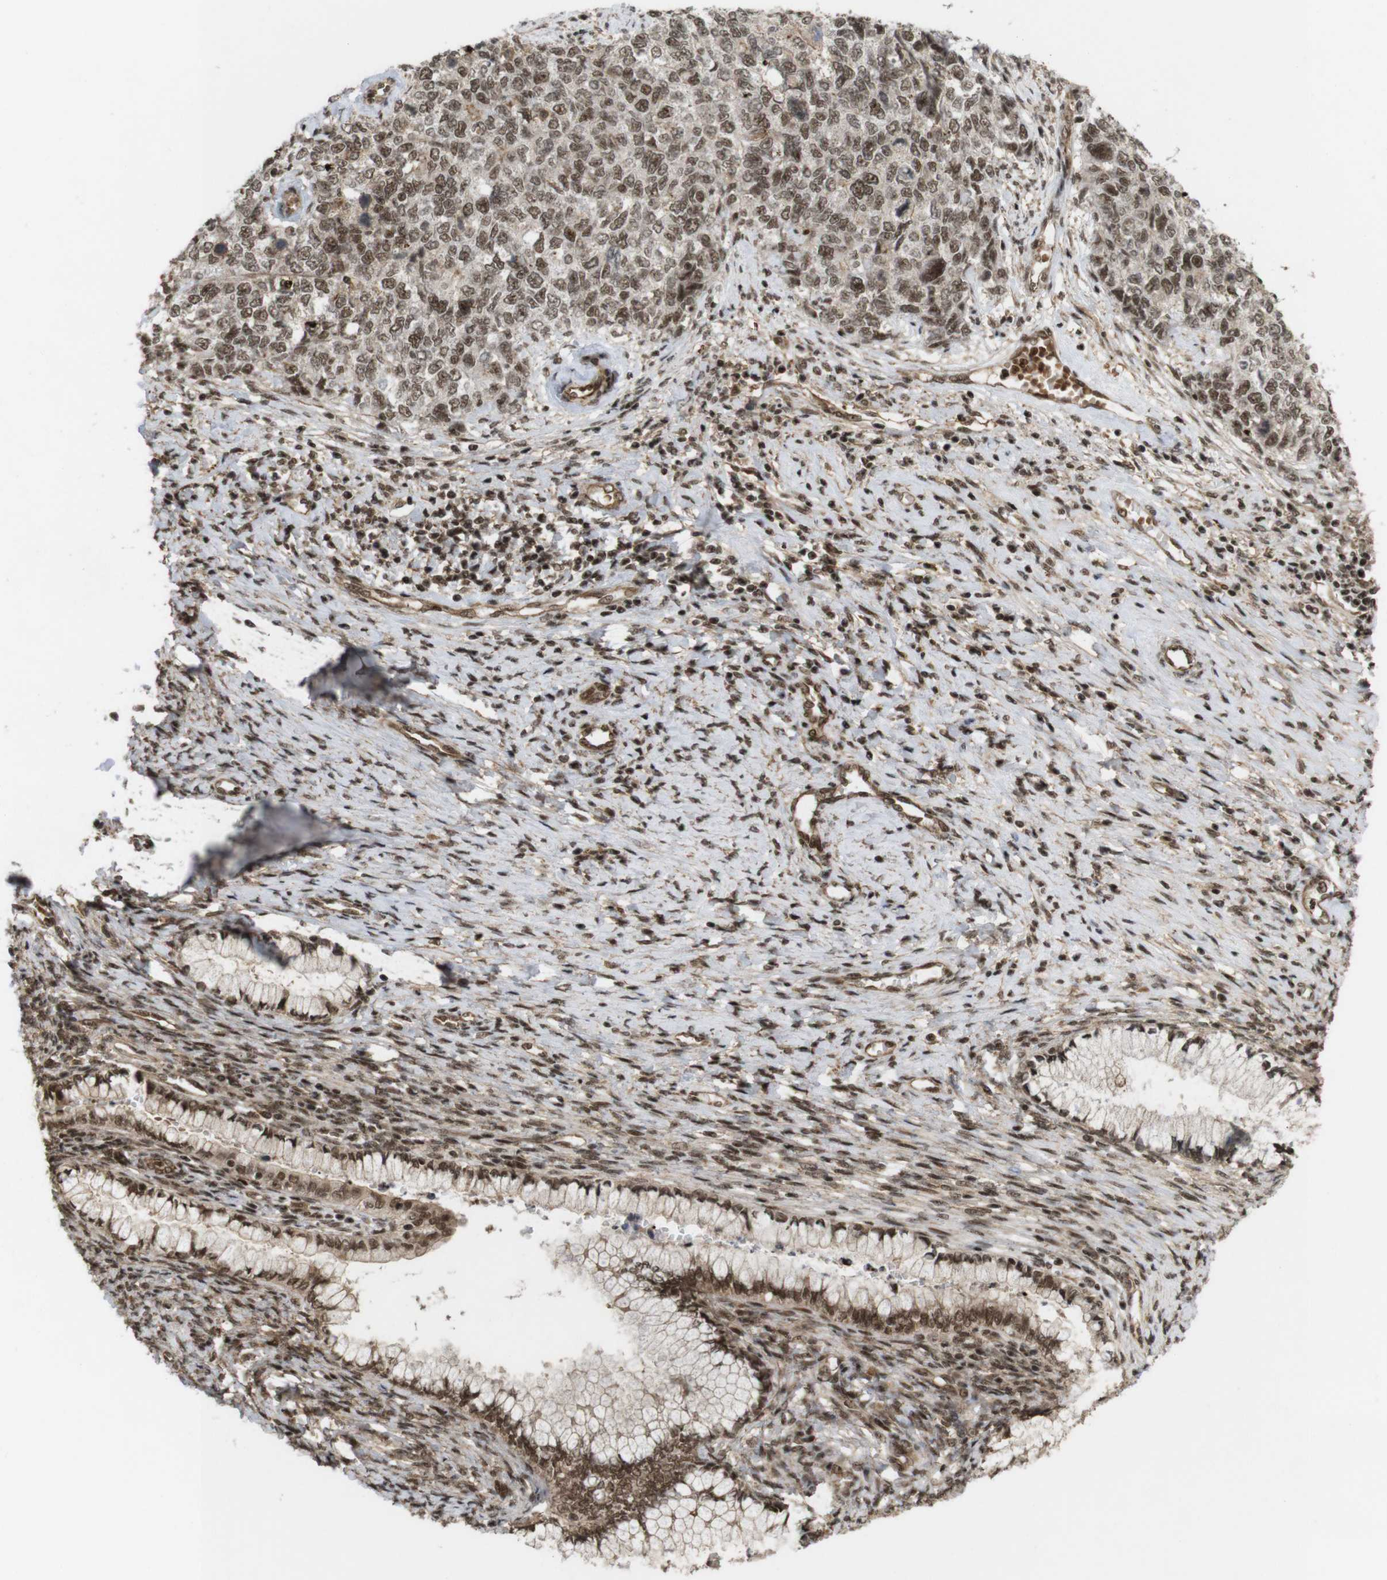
{"staining": {"intensity": "moderate", "quantity": ">75%", "location": "nuclear"}, "tissue": "cervical cancer", "cell_type": "Tumor cells", "image_type": "cancer", "snomed": [{"axis": "morphology", "description": "Squamous cell carcinoma, NOS"}, {"axis": "topography", "description": "Cervix"}], "caption": "There is medium levels of moderate nuclear staining in tumor cells of cervical squamous cell carcinoma, as demonstrated by immunohistochemical staining (brown color).", "gene": "SP2", "patient": {"sex": "female", "age": 63}}